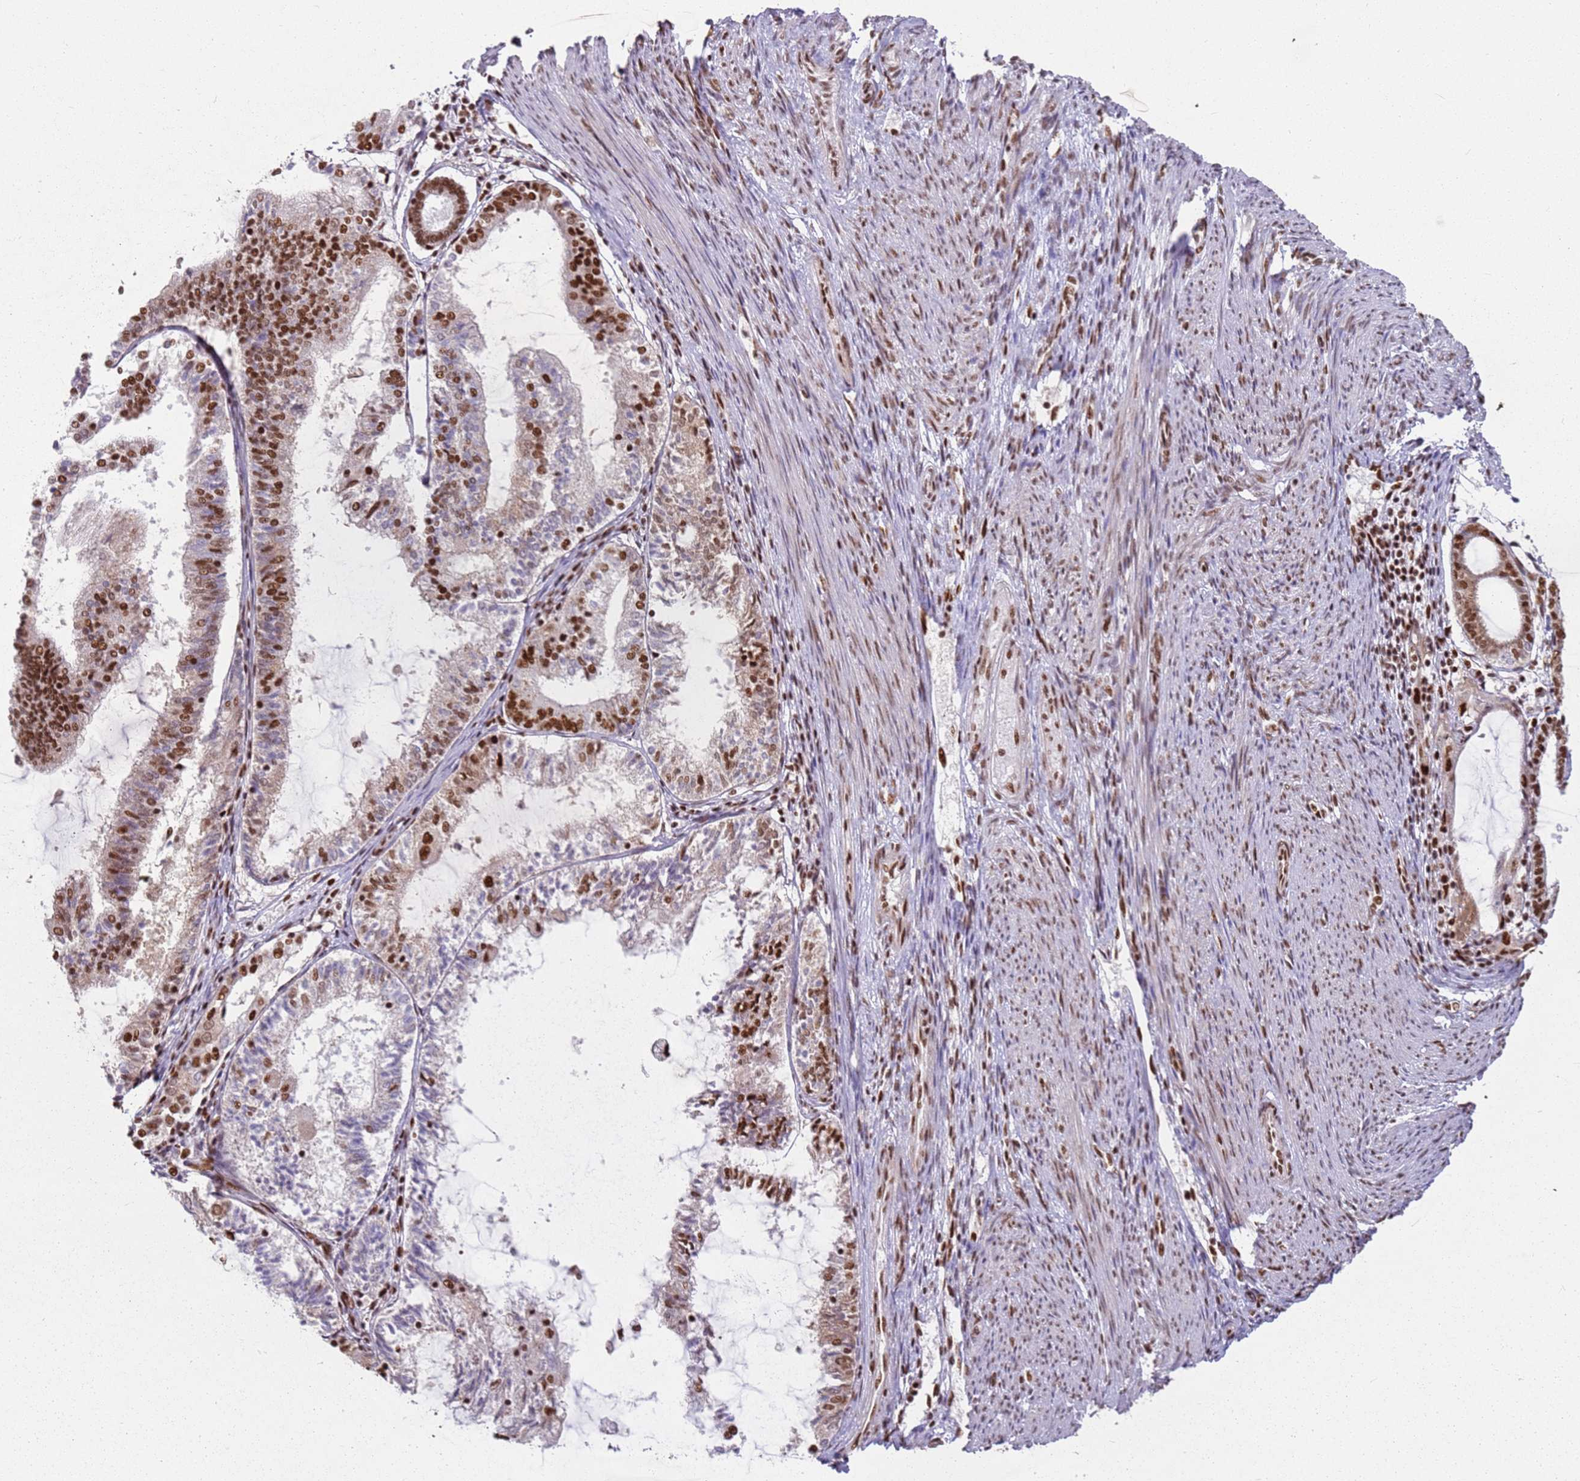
{"staining": {"intensity": "strong", "quantity": "25%-75%", "location": "nuclear"}, "tissue": "endometrial cancer", "cell_type": "Tumor cells", "image_type": "cancer", "snomed": [{"axis": "morphology", "description": "Adenocarcinoma, NOS"}, {"axis": "topography", "description": "Endometrium"}], "caption": "Strong nuclear protein staining is appreciated in approximately 25%-75% of tumor cells in endometrial cancer.", "gene": "TENT4A", "patient": {"sex": "female", "age": 81}}